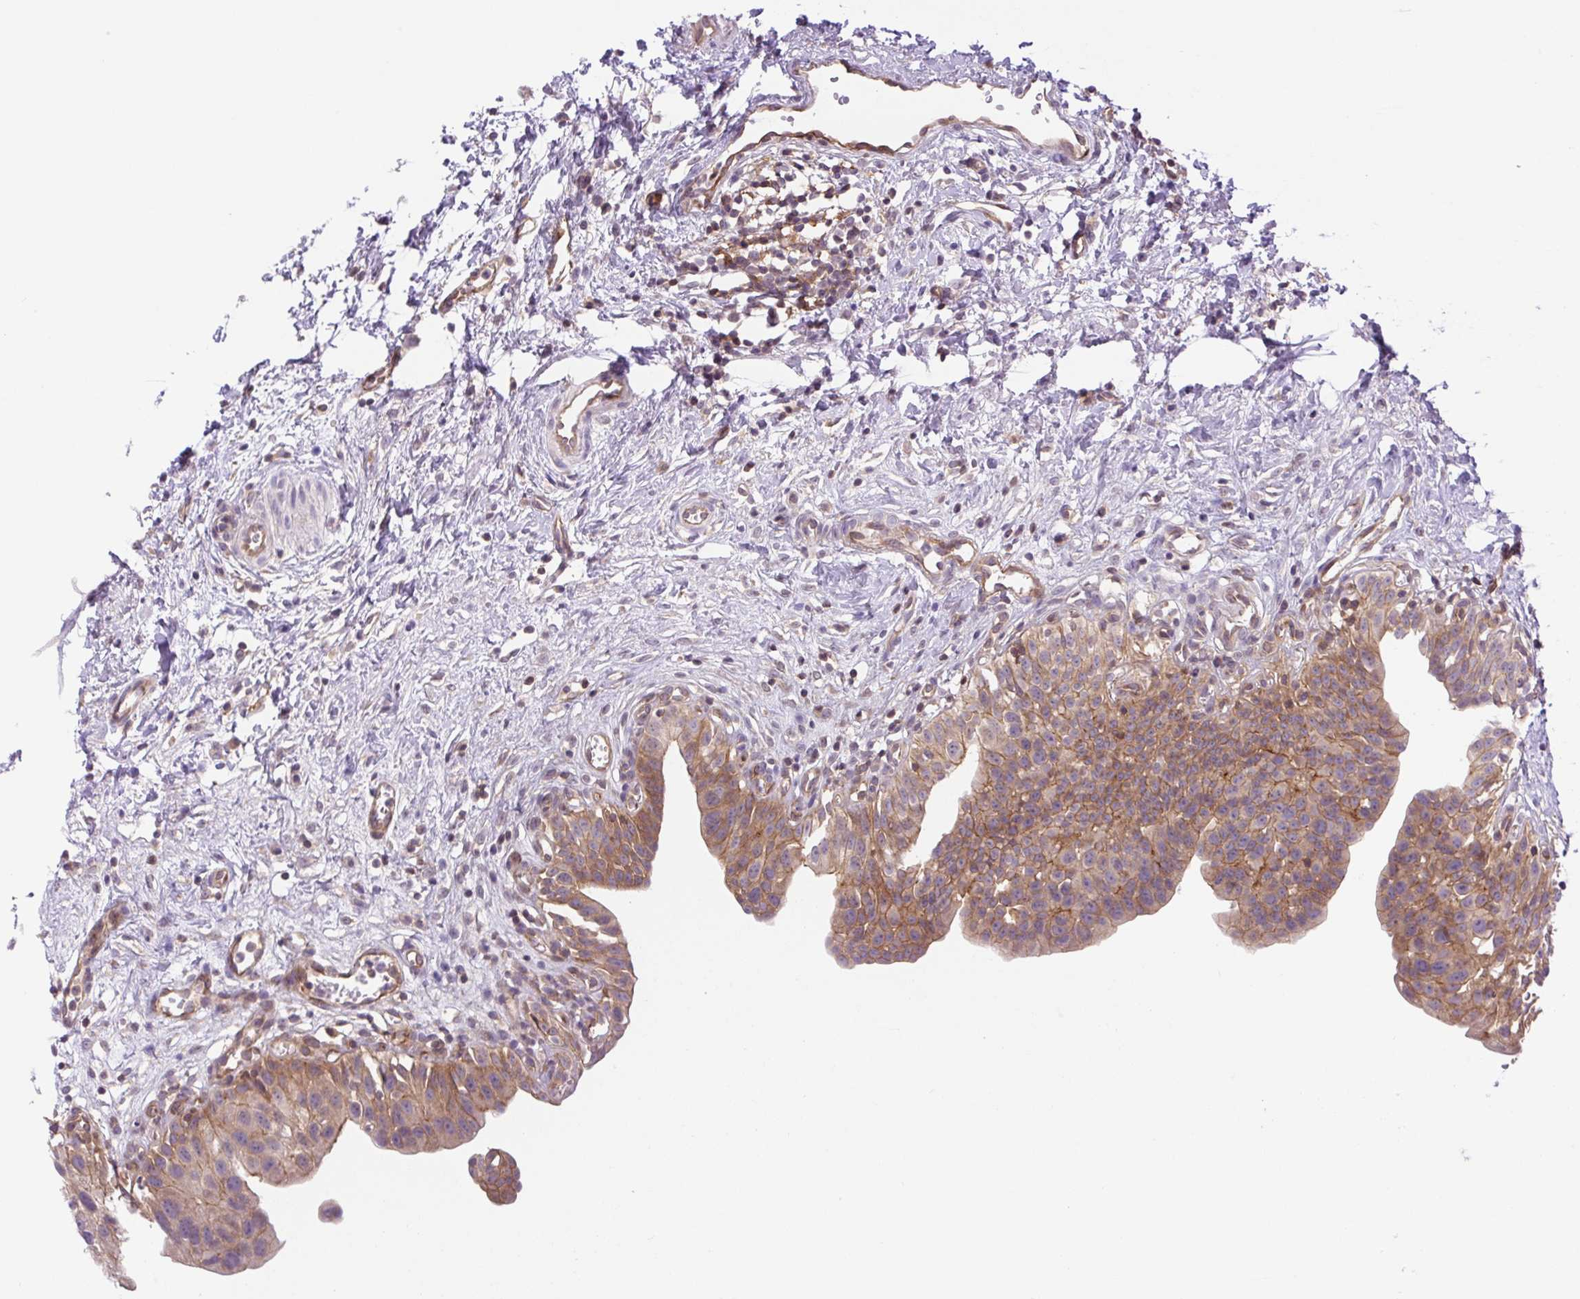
{"staining": {"intensity": "moderate", "quantity": ">75%", "location": "cytoplasmic/membranous"}, "tissue": "urinary bladder", "cell_type": "Urothelial cells", "image_type": "normal", "snomed": [{"axis": "morphology", "description": "Normal tissue, NOS"}, {"axis": "topography", "description": "Urinary bladder"}], "caption": "This is a micrograph of immunohistochemistry (IHC) staining of normal urinary bladder, which shows moderate staining in the cytoplasmic/membranous of urothelial cells.", "gene": "MINK1", "patient": {"sex": "male", "age": 51}}